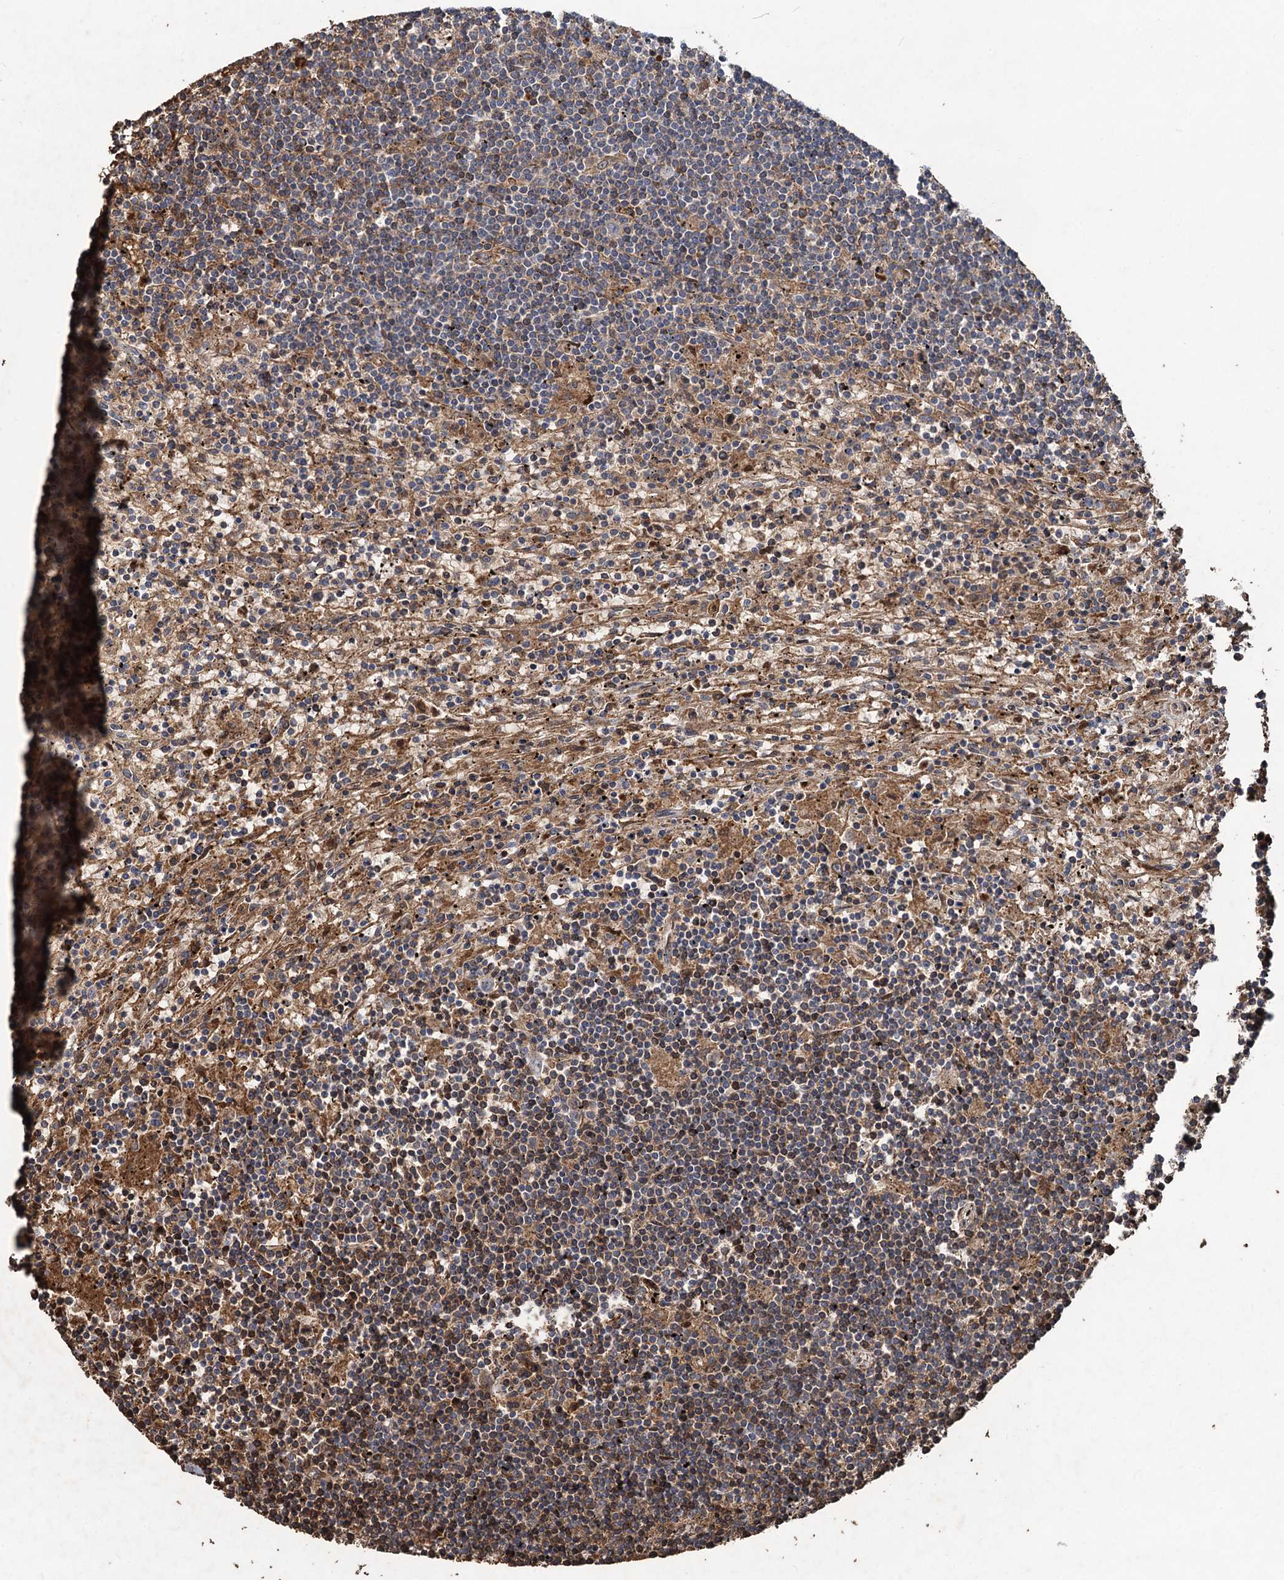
{"staining": {"intensity": "moderate", "quantity": "25%-75%", "location": "cytoplasmic/membranous"}, "tissue": "lymphoma", "cell_type": "Tumor cells", "image_type": "cancer", "snomed": [{"axis": "morphology", "description": "Malignant lymphoma, non-Hodgkin's type, Low grade"}, {"axis": "topography", "description": "Spleen"}], "caption": "Brown immunohistochemical staining in human lymphoma displays moderate cytoplasmic/membranous expression in approximately 25%-75% of tumor cells.", "gene": "NOTCH2NLA", "patient": {"sex": "male", "age": 76}}